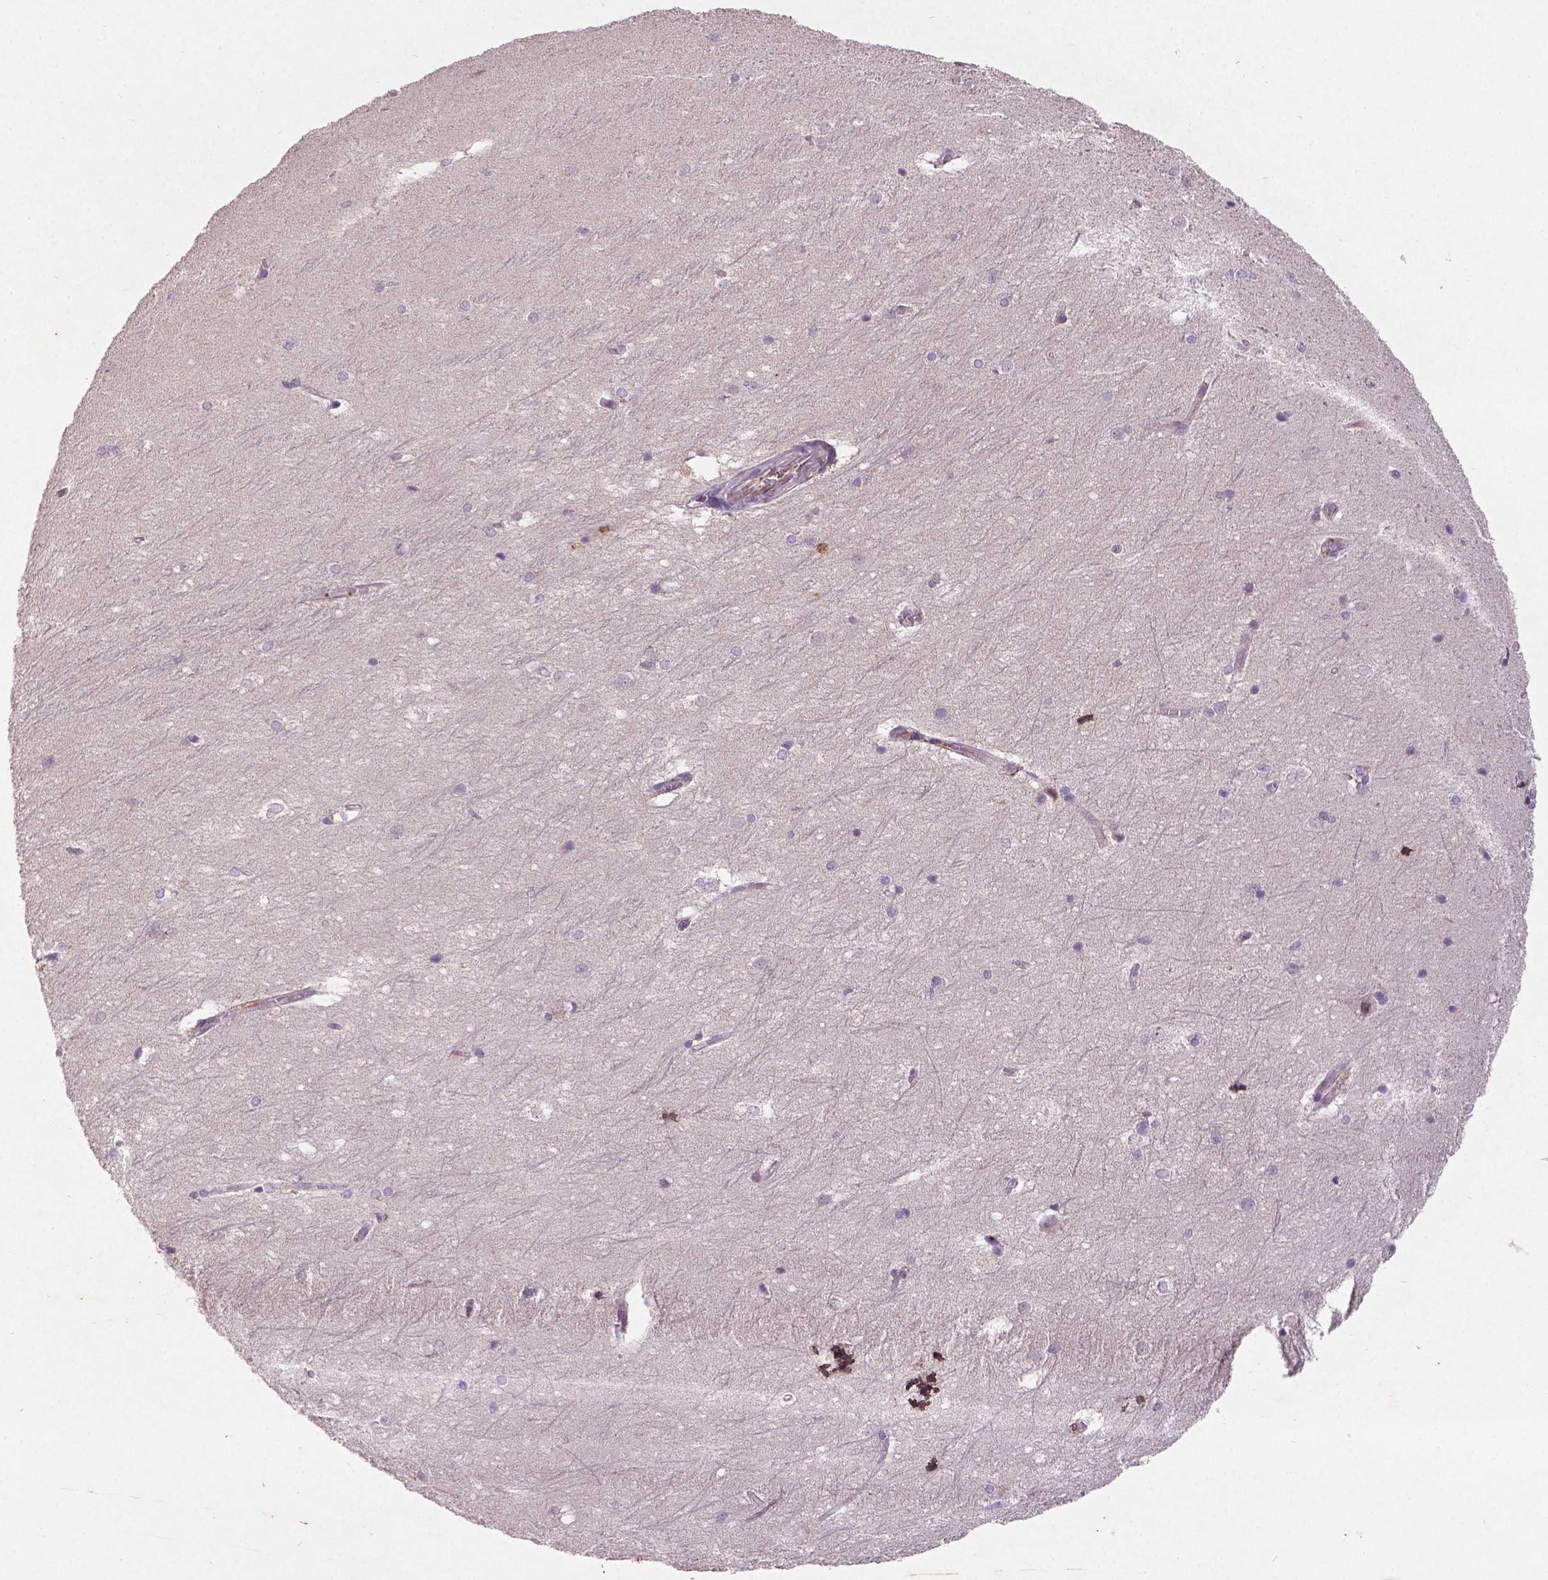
{"staining": {"intensity": "negative", "quantity": "none", "location": "none"}, "tissue": "hippocampus", "cell_type": "Glial cells", "image_type": "normal", "snomed": [{"axis": "morphology", "description": "Normal tissue, NOS"}, {"axis": "topography", "description": "Cerebral cortex"}, {"axis": "topography", "description": "Hippocampus"}], "caption": "Histopathology image shows no significant protein positivity in glial cells of benign hippocampus.", "gene": "SOX17", "patient": {"sex": "female", "age": 19}}